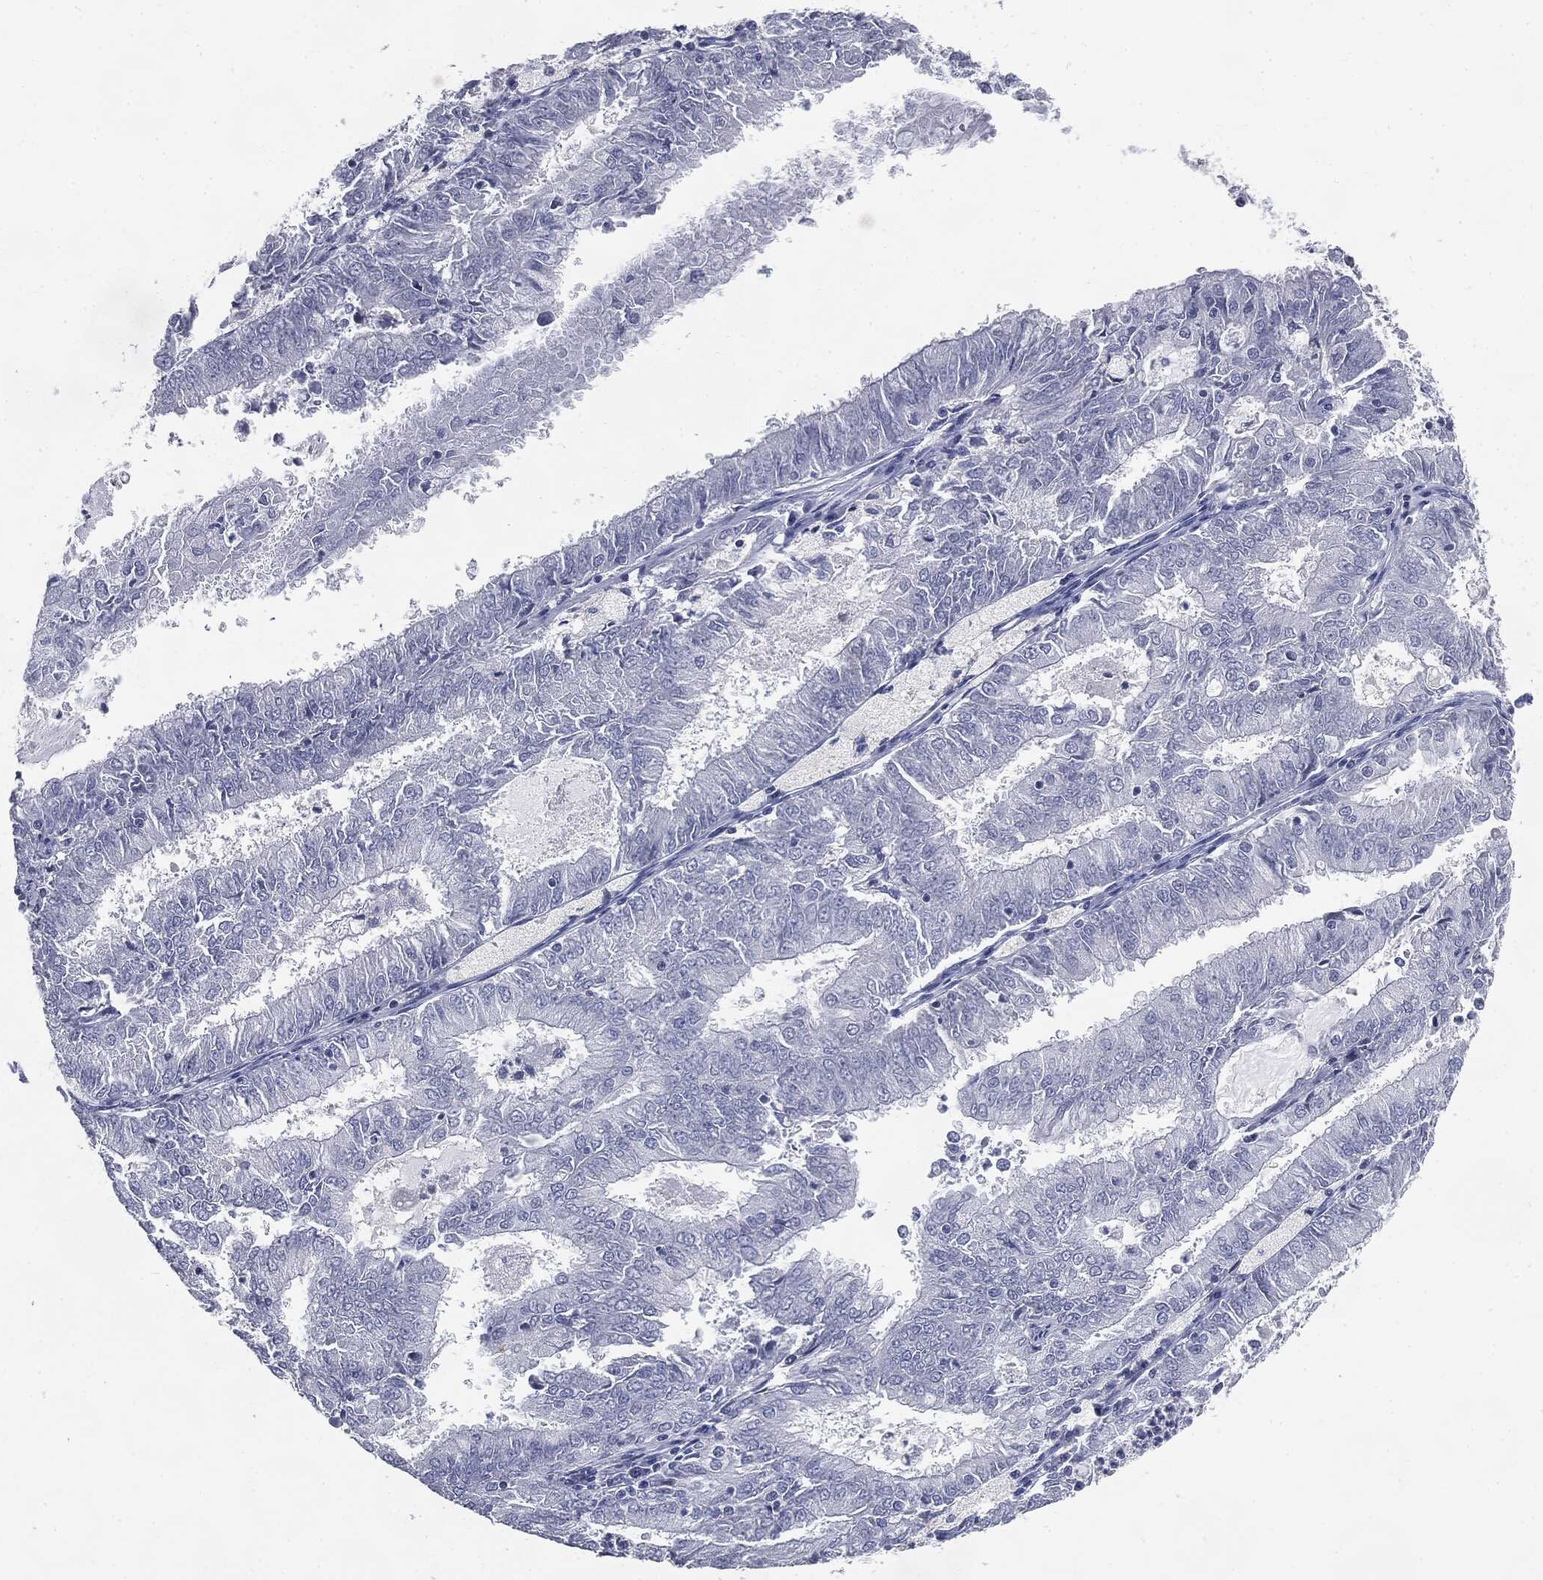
{"staining": {"intensity": "negative", "quantity": "none", "location": "none"}, "tissue": "endometrial cancer", "cell_type": "Tumor cells", "image_type": "cancer", "snomed": [{"axis": "morphology", "description": "Adenocarcinoma, NOS"}, {"axis": "topography", "description": "Endometrium"}], "caption": "Tumor cells are negative for brown protein staining in endometrial cancer (adenocarcinoma). (DAB IHC with hematoxylin counter stain).", "gene": "SLC2A2", "patient": {"sex": "female", "age": 57}}